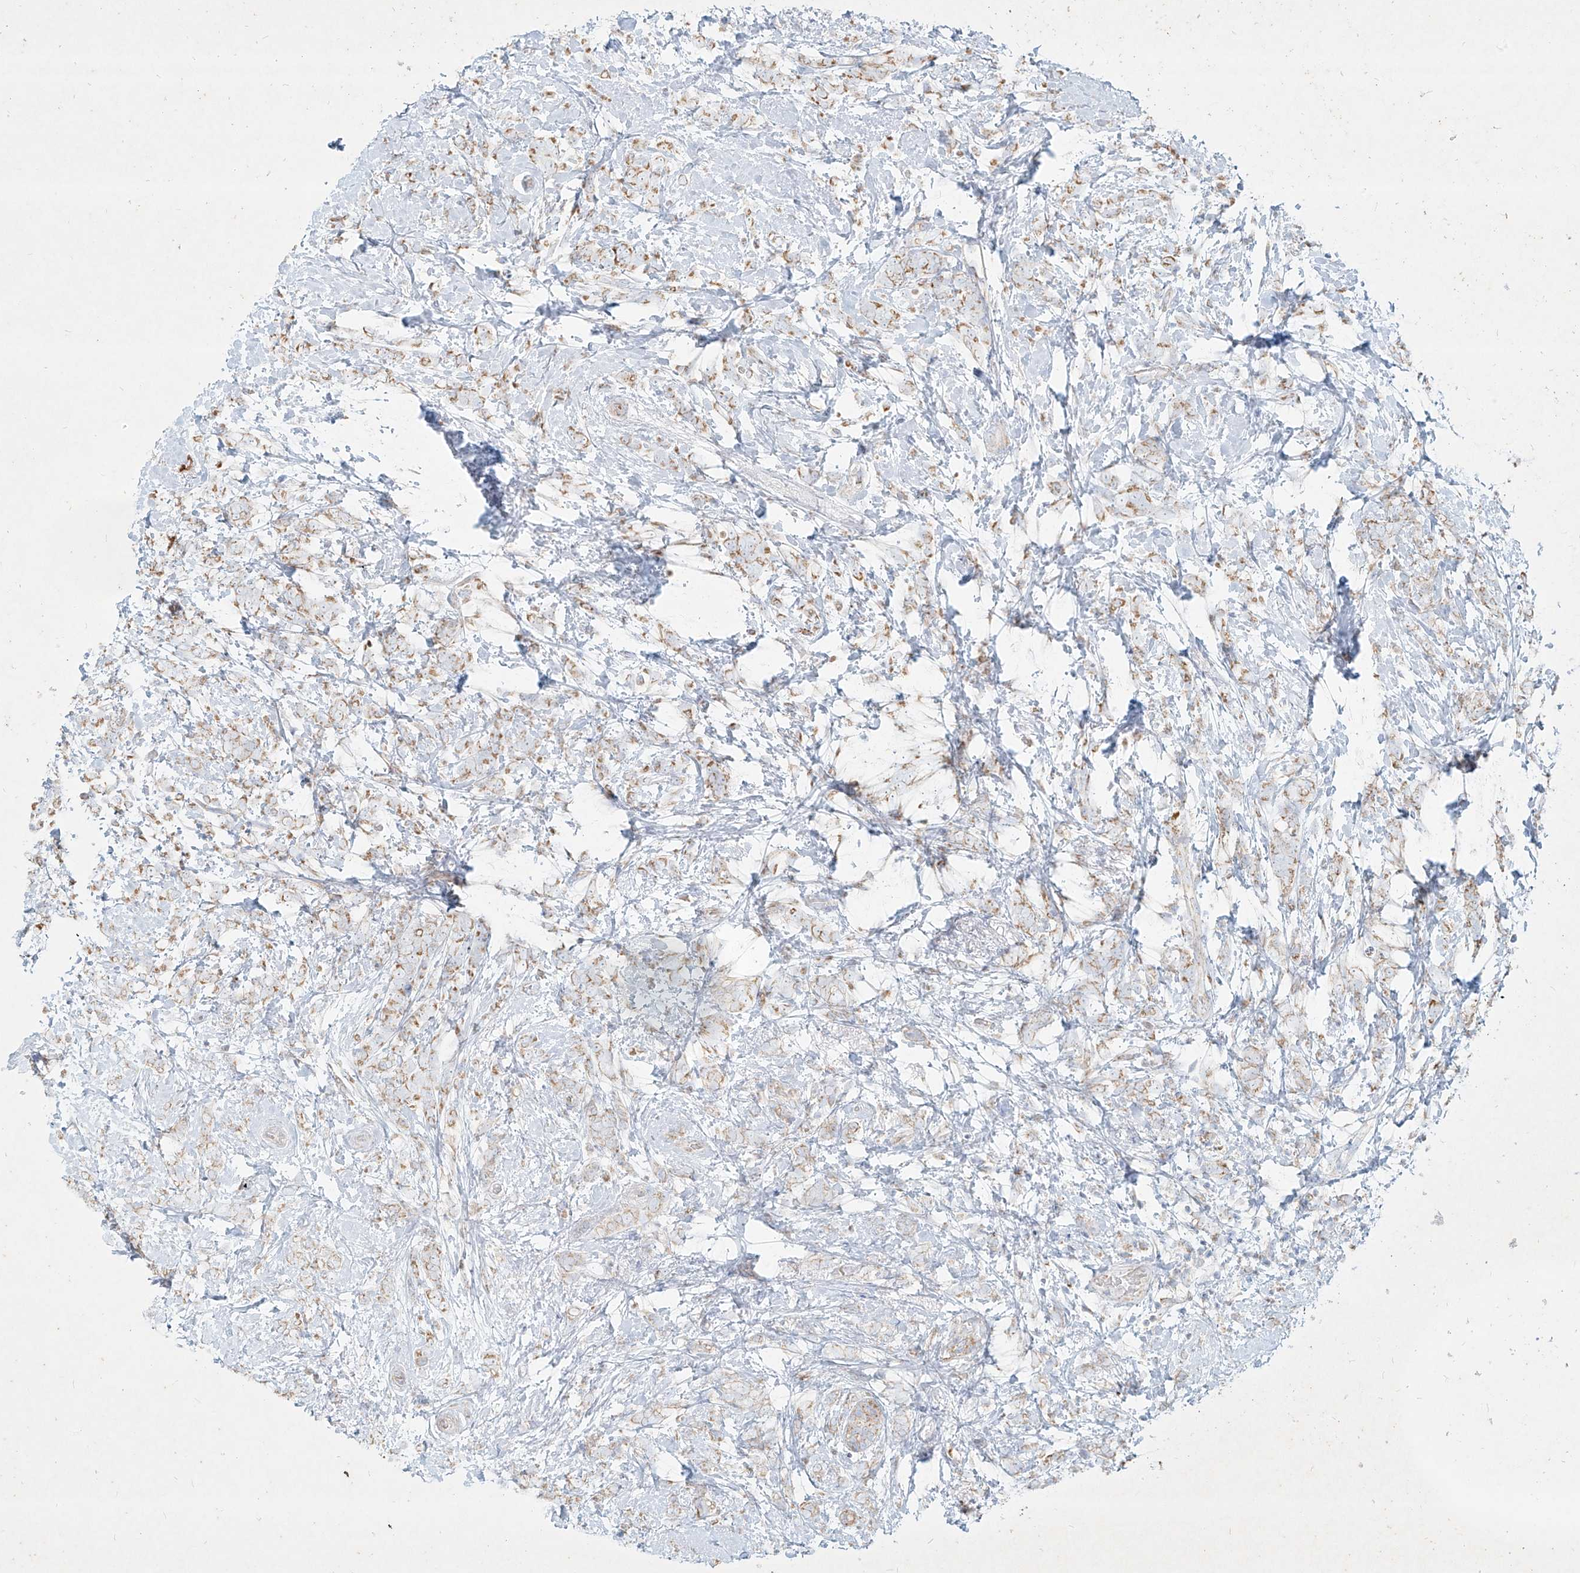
{"staining": {"intensity": "weak", "quantity": "25%-75%", "location": "cytoplasmic/membranous"}, "tissue": "breast cancer", "cell_type": "Tumor cells", "image_type": "cancer", "snomed": [{"axis": "morphology", "description": "Lobular carcinoma"}, {"axis": "topography", "description": "Breast"}], "caption": "Human lobular carcinoma (breast) stained with a brown dye shows weak cytoplasmic/membranous positive staining in about 25%-75% of tumor cells.", "gene": "MTX2", "patient": {"sex": "female", "age": 58}}